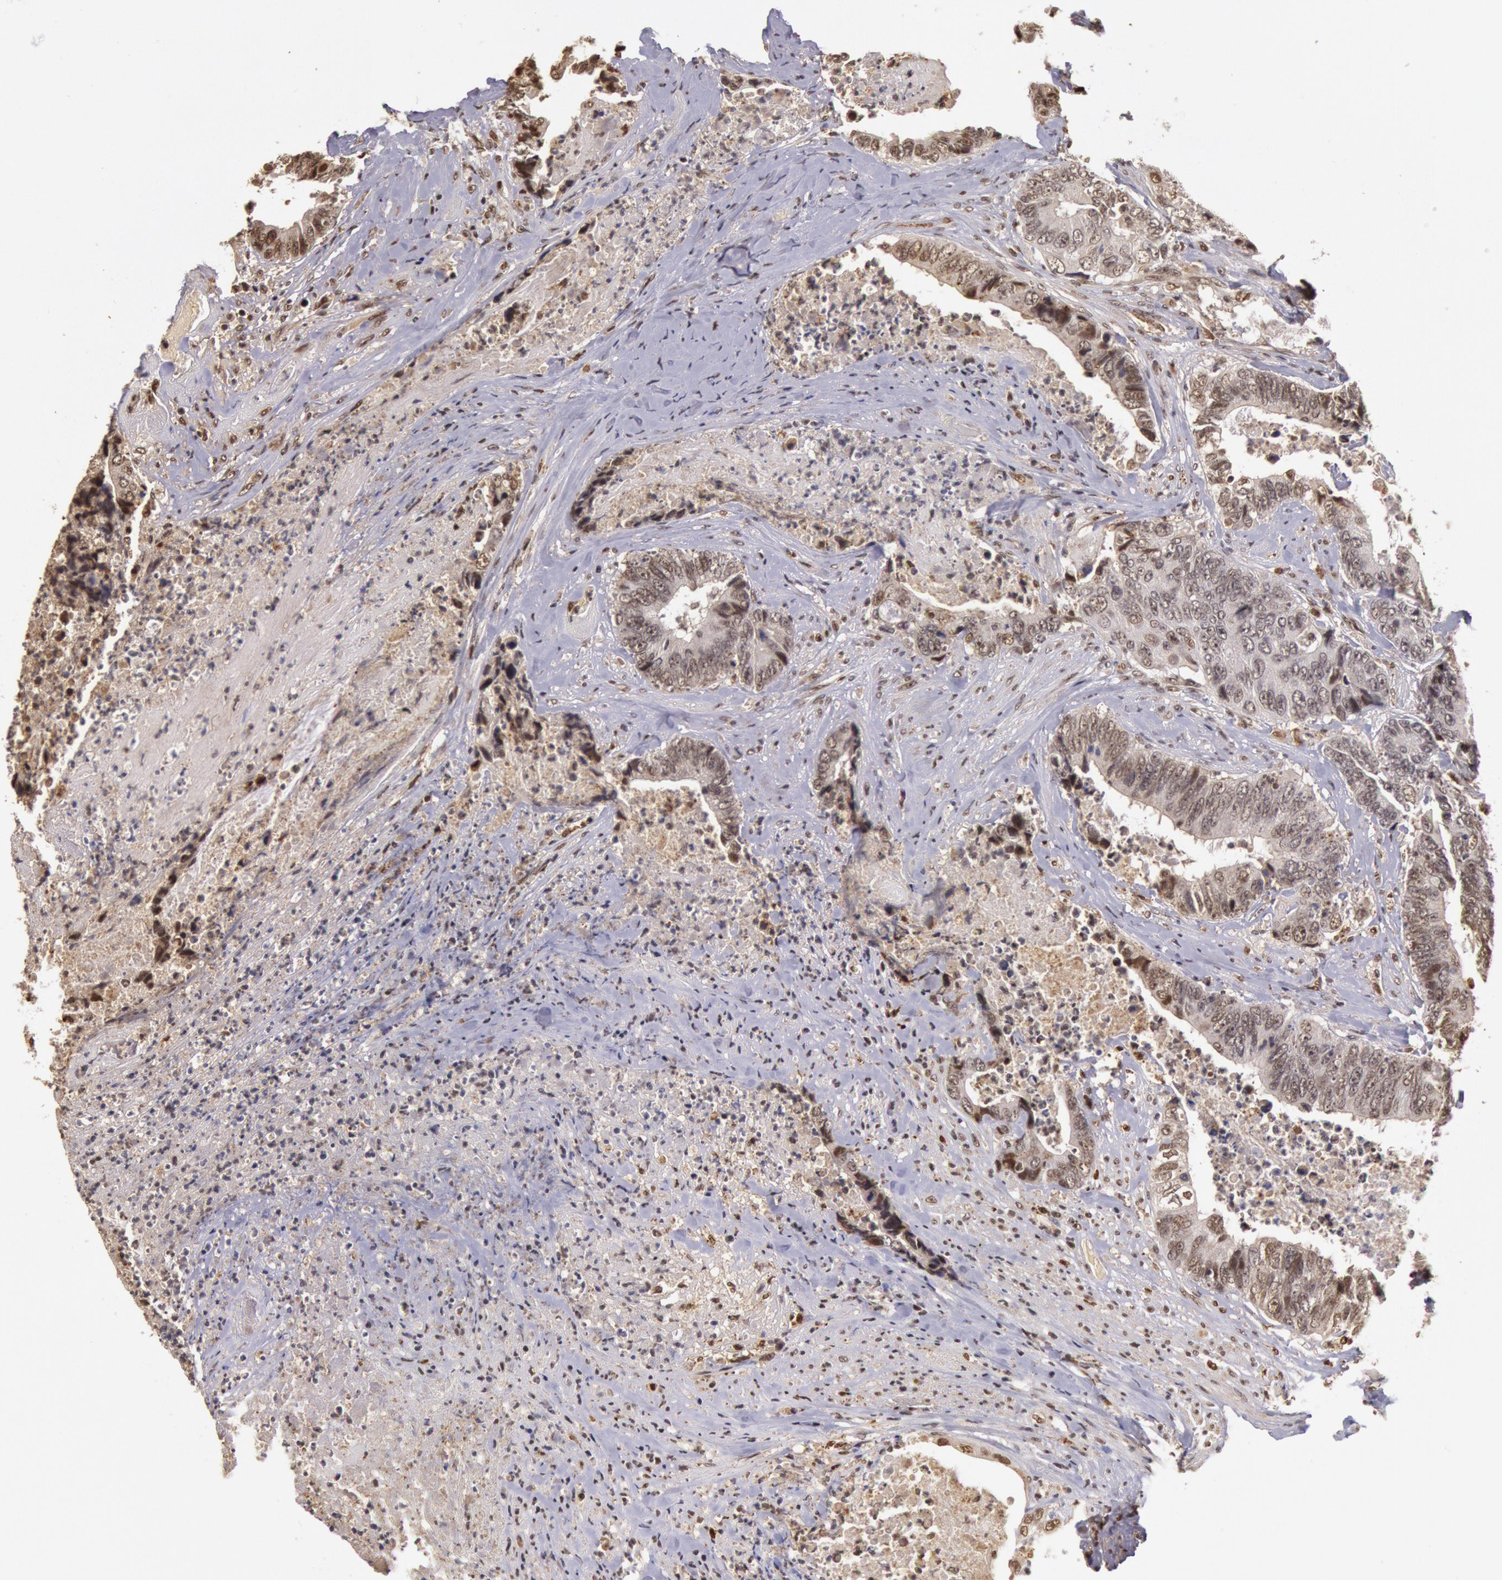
{"staining": {"intensity": "weak", "quantity": ">75%", "location": "nuclear"}, "tissue": "colorectal cancer", "cell_type": "Tumor cells", "image_type": "cancer", "snomed": [{"axis": "morphology", "description": "Adenocarcinoma, NOS"}, {"axis": "topography", "description": "Rectum"}], "caption": "Protein analysis of colorectal cancer tissue demonstrates weak nuclear expression in approximately >75% of tumor cells.", "gene": "LIG4", "patient": {"sex": "female", "age": 65}}